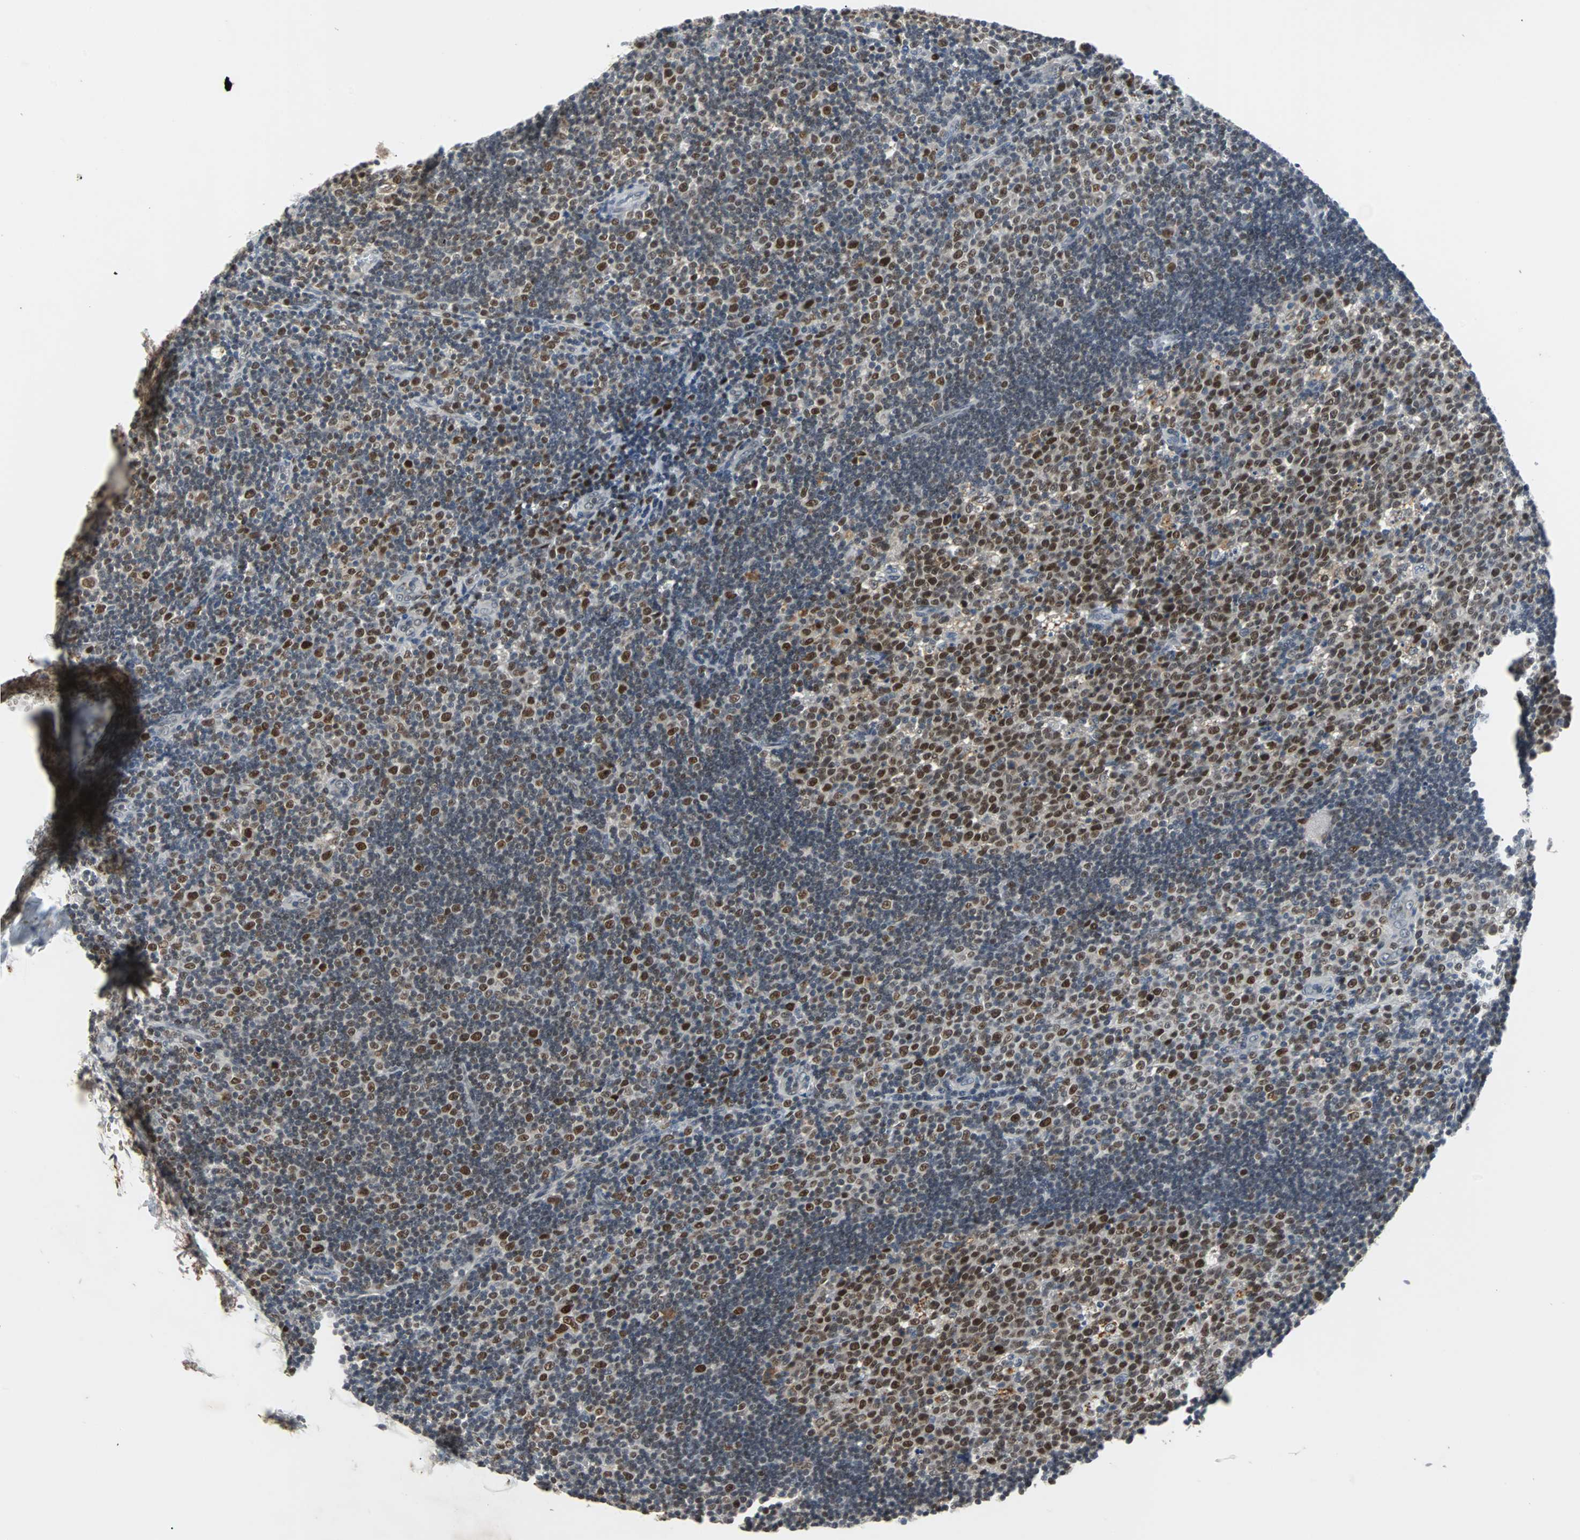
{"staining": {"intensity": "moderate", "quantity": ">75%", "location": "nuclear"}, "tissue": "lymph node", "cell_type": "Germinal center cells", "image_type": "normal", "snomed": [{"axis": "morphology", "description": "Normal tissue, NOS"}, {"axis": "topography", "description": "Lymph node"}, {"axis": "topography", "description": "Salivary gland"}], "caption": "An IHC histopathology image of unremarkable tissue is shown. Protein staining in brown labels moderate nuclear positivity in lymph node within germinal center cells. (brown staining indicates protein expression, while blue staining denotes nuclei).", "gene": "HLX", "patient": {"sex": "male", "age": 8}}